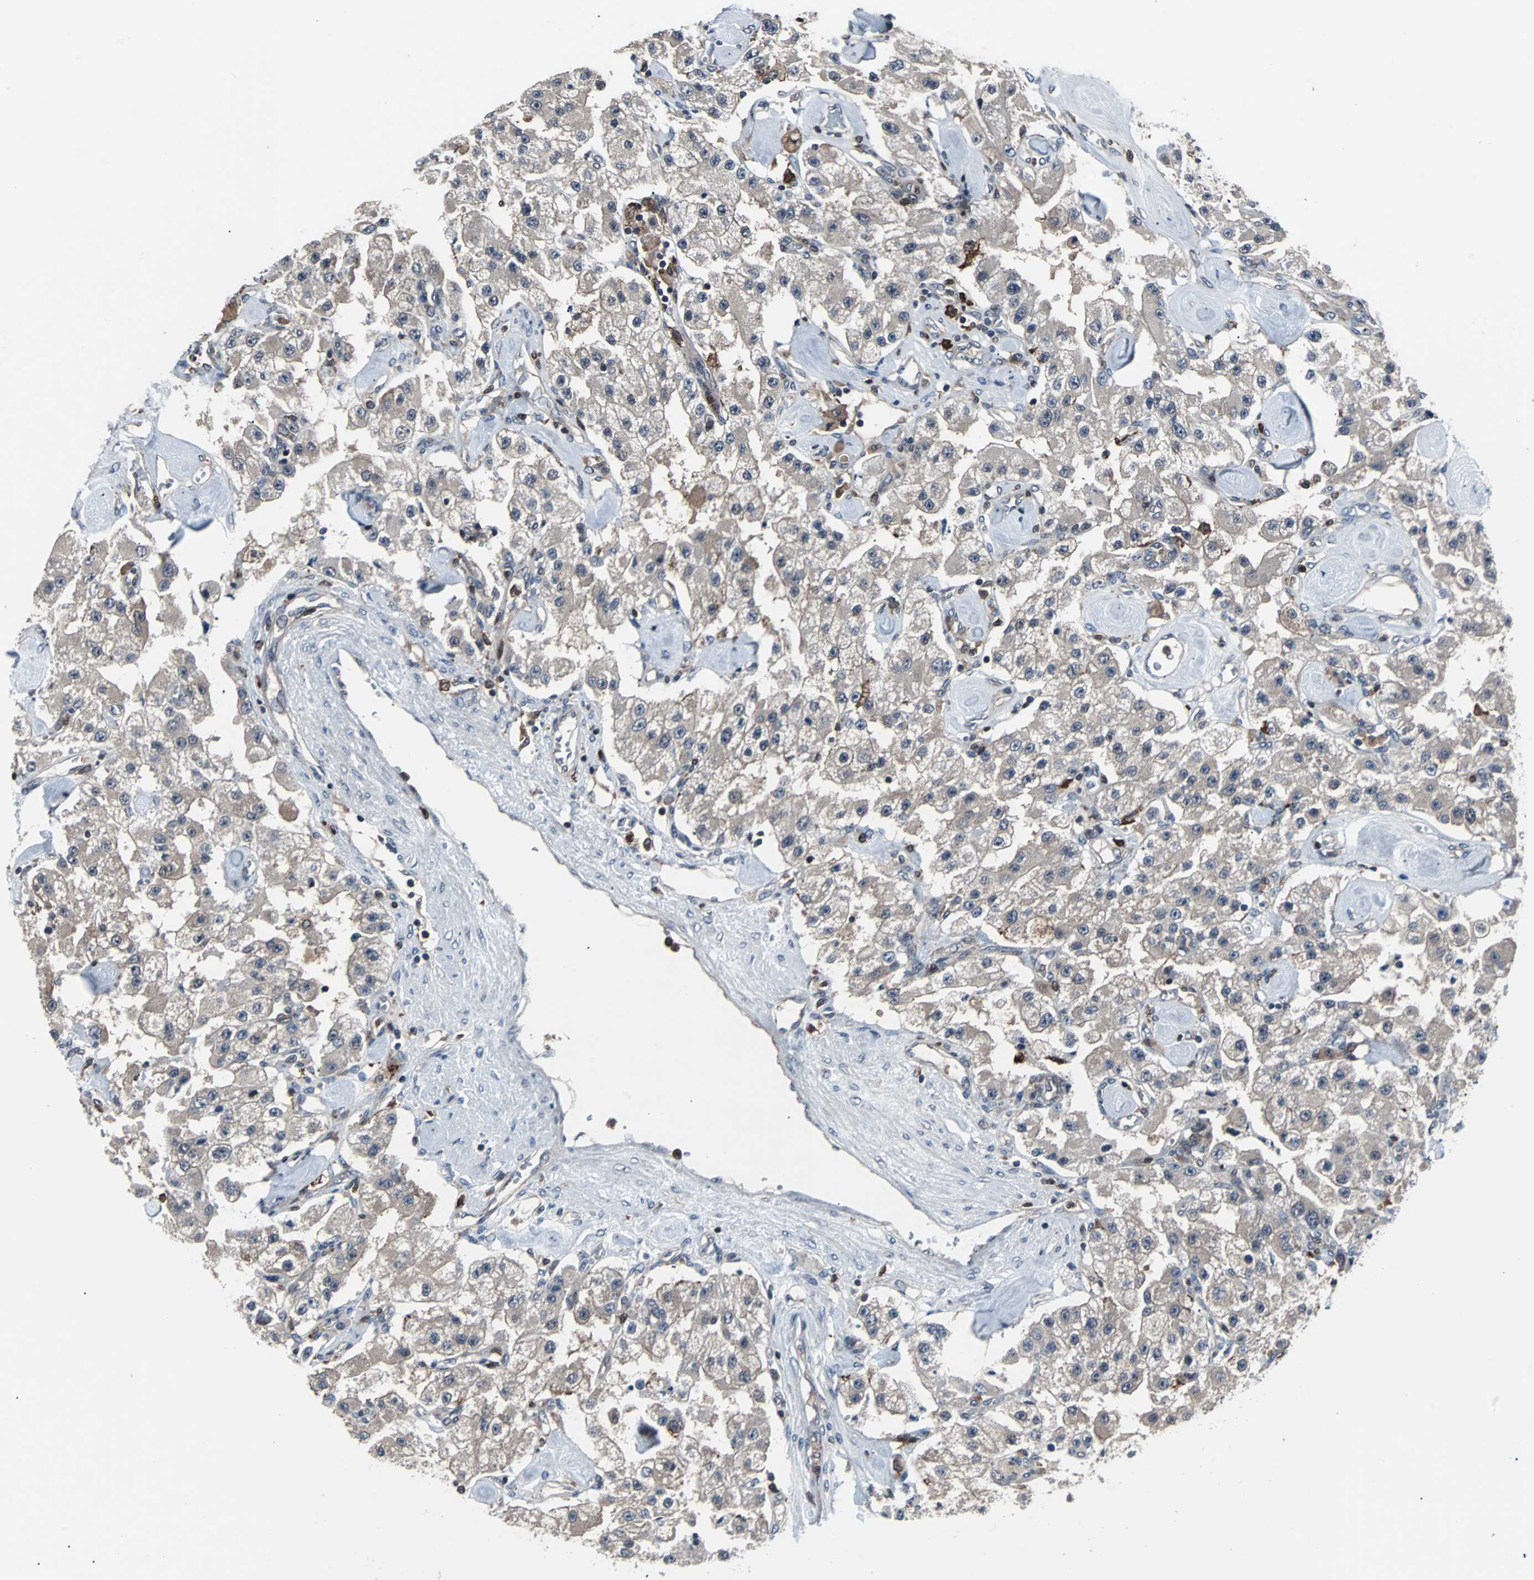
{"staining": {"intensity": "weak", "quantity": ">75%", "location": "cytoplasmic/membranous"}, "tissue": "carcinoid", "cell_type": "Tumor cells", "image_type": "cancer", "snomed": [{"axis": "morphology", "description": "Carcinoid, malignant, NOS"}, {"axis": "topography", "description": "Pancreas"}], "caption": "Malignant carcinoid stained with a protein marker displays weak staining in tumor cells.", "gene": "PAK1", "patient": {"sex": "male", "age": 41}}